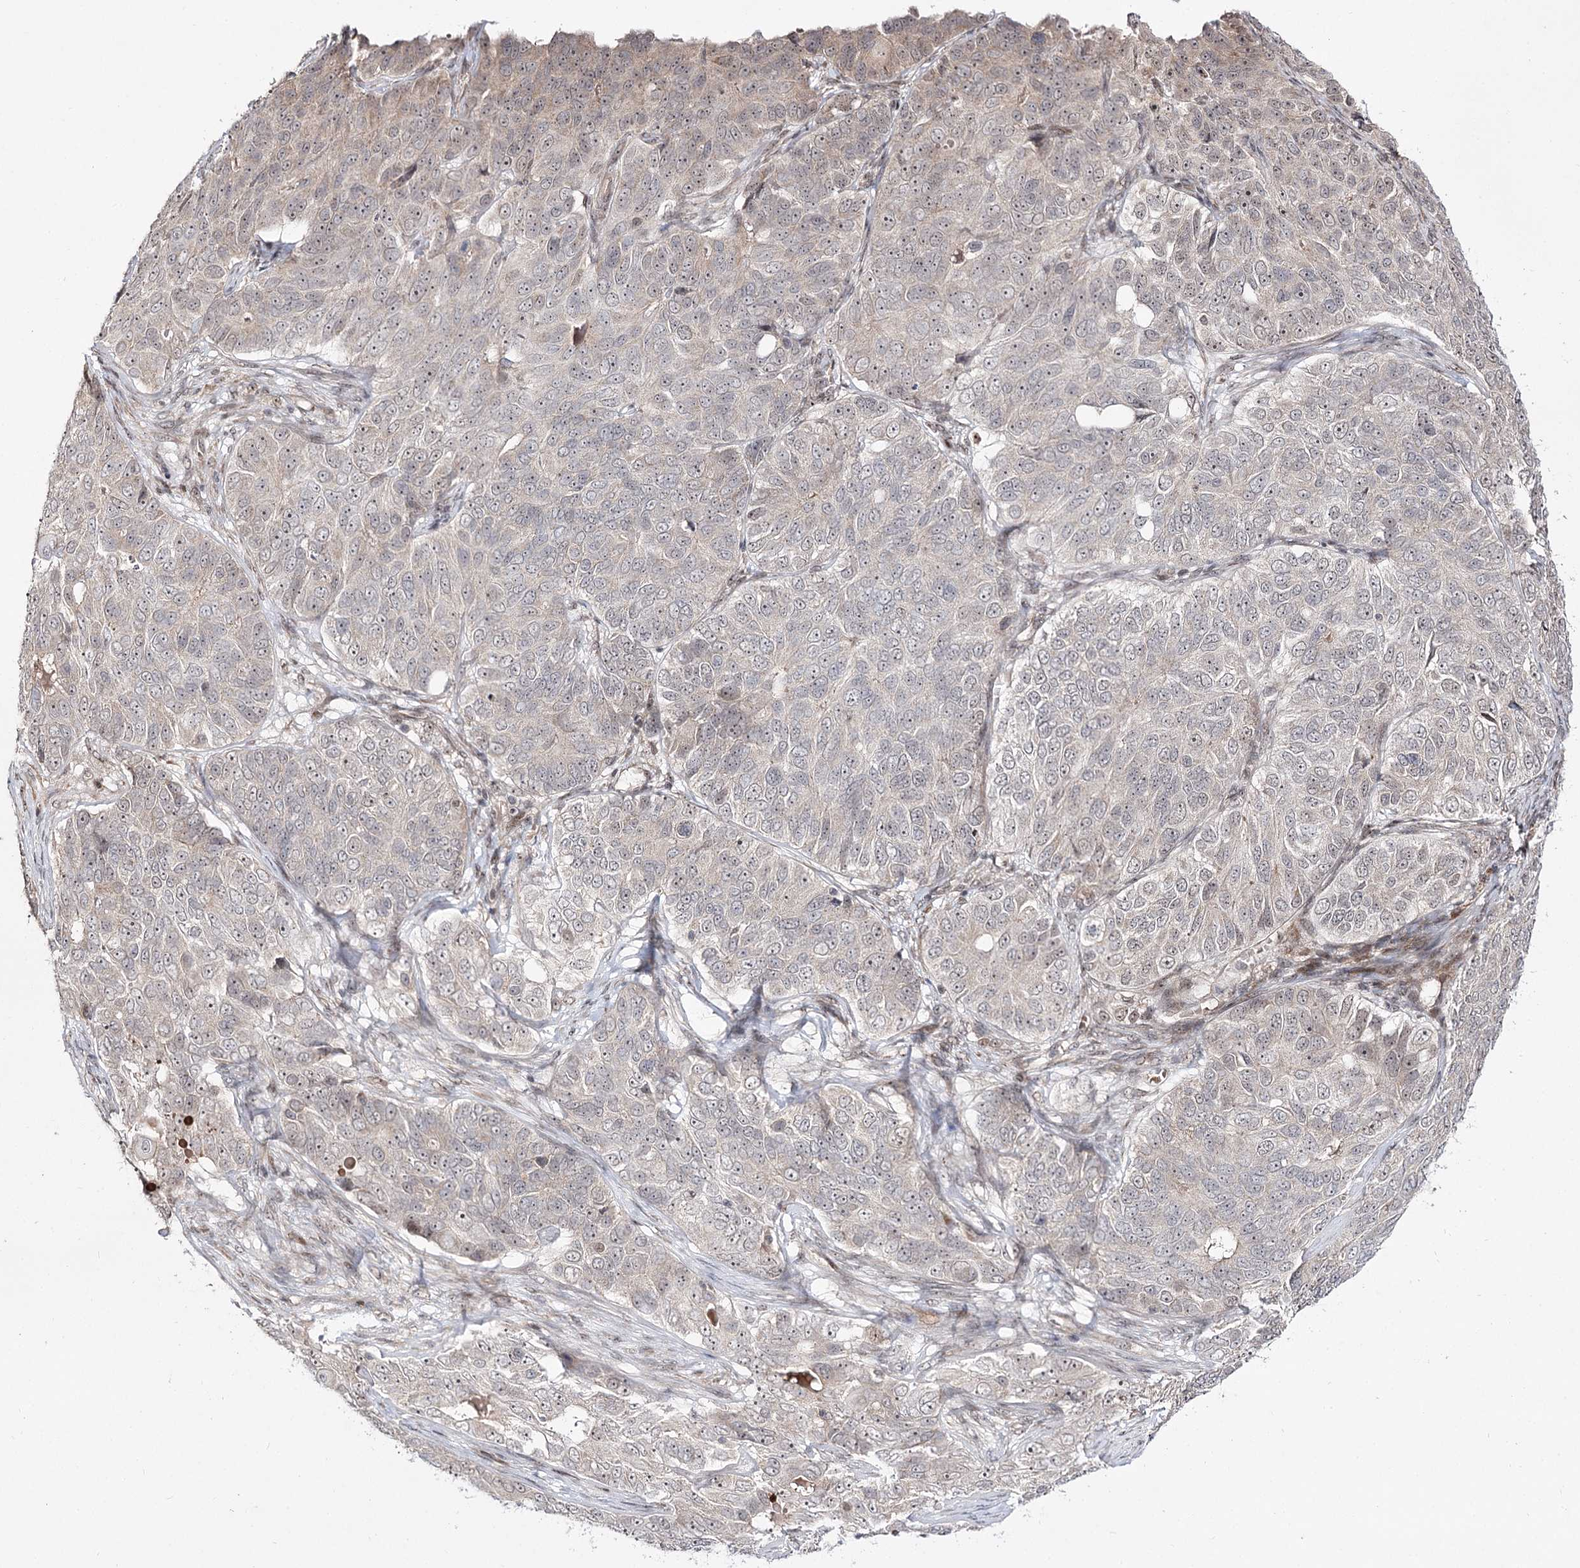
{"staining": {"intensity": "weak", "quantity": "<25%", "location": "nuclear"}, "tissue": "ovarian cancer", "cell_type": "Tumor cells", "image_type": "cancer", "snomed": [{"axis": "morphology", "description": "Carcinoma, endometroid"}, {"axis": "topography", "description": "Ovary"}], "caption": "IHC of human ovarian cancer (endometroid carcinoma) shows no positivity in tumor cells.", "gene": "RRP9", "patient": {"sex": "female", "age": 51}}